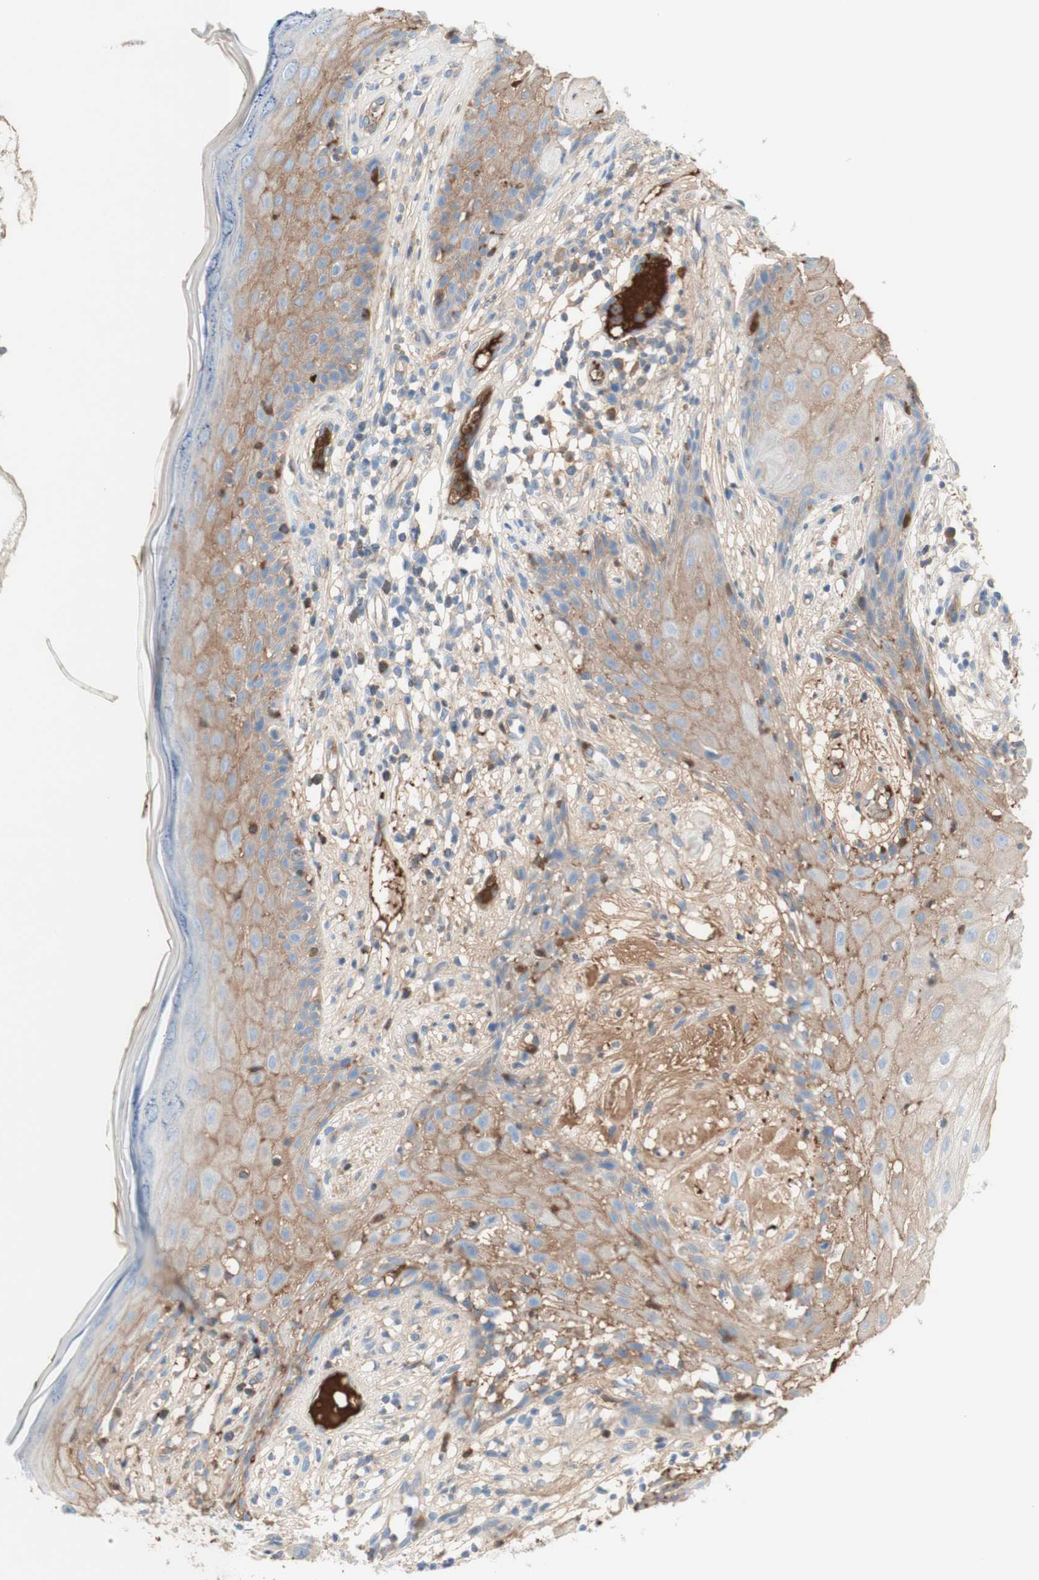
{"staining": {"intensity": "moderate", "quantity": "<25%", "location": "cytoplasmic/membranous"}, "tissue": "skin cancer", "cell_type": "Tumor cells", "image_type": "cancer", "snomed": [{"axis": "morphology", "description": "Basal cell carcinoma"}, {"axis": "topography", "description": "Skin"}], "caption": "Immunohistochemistry (IHC) of skin basal cell carcinoma displays low levels of moderate cytoplasmic/membranous expression in about <25% of tumor cells.", "gene": "KNG1", "patient": {"sex": "female", "age": 84}}